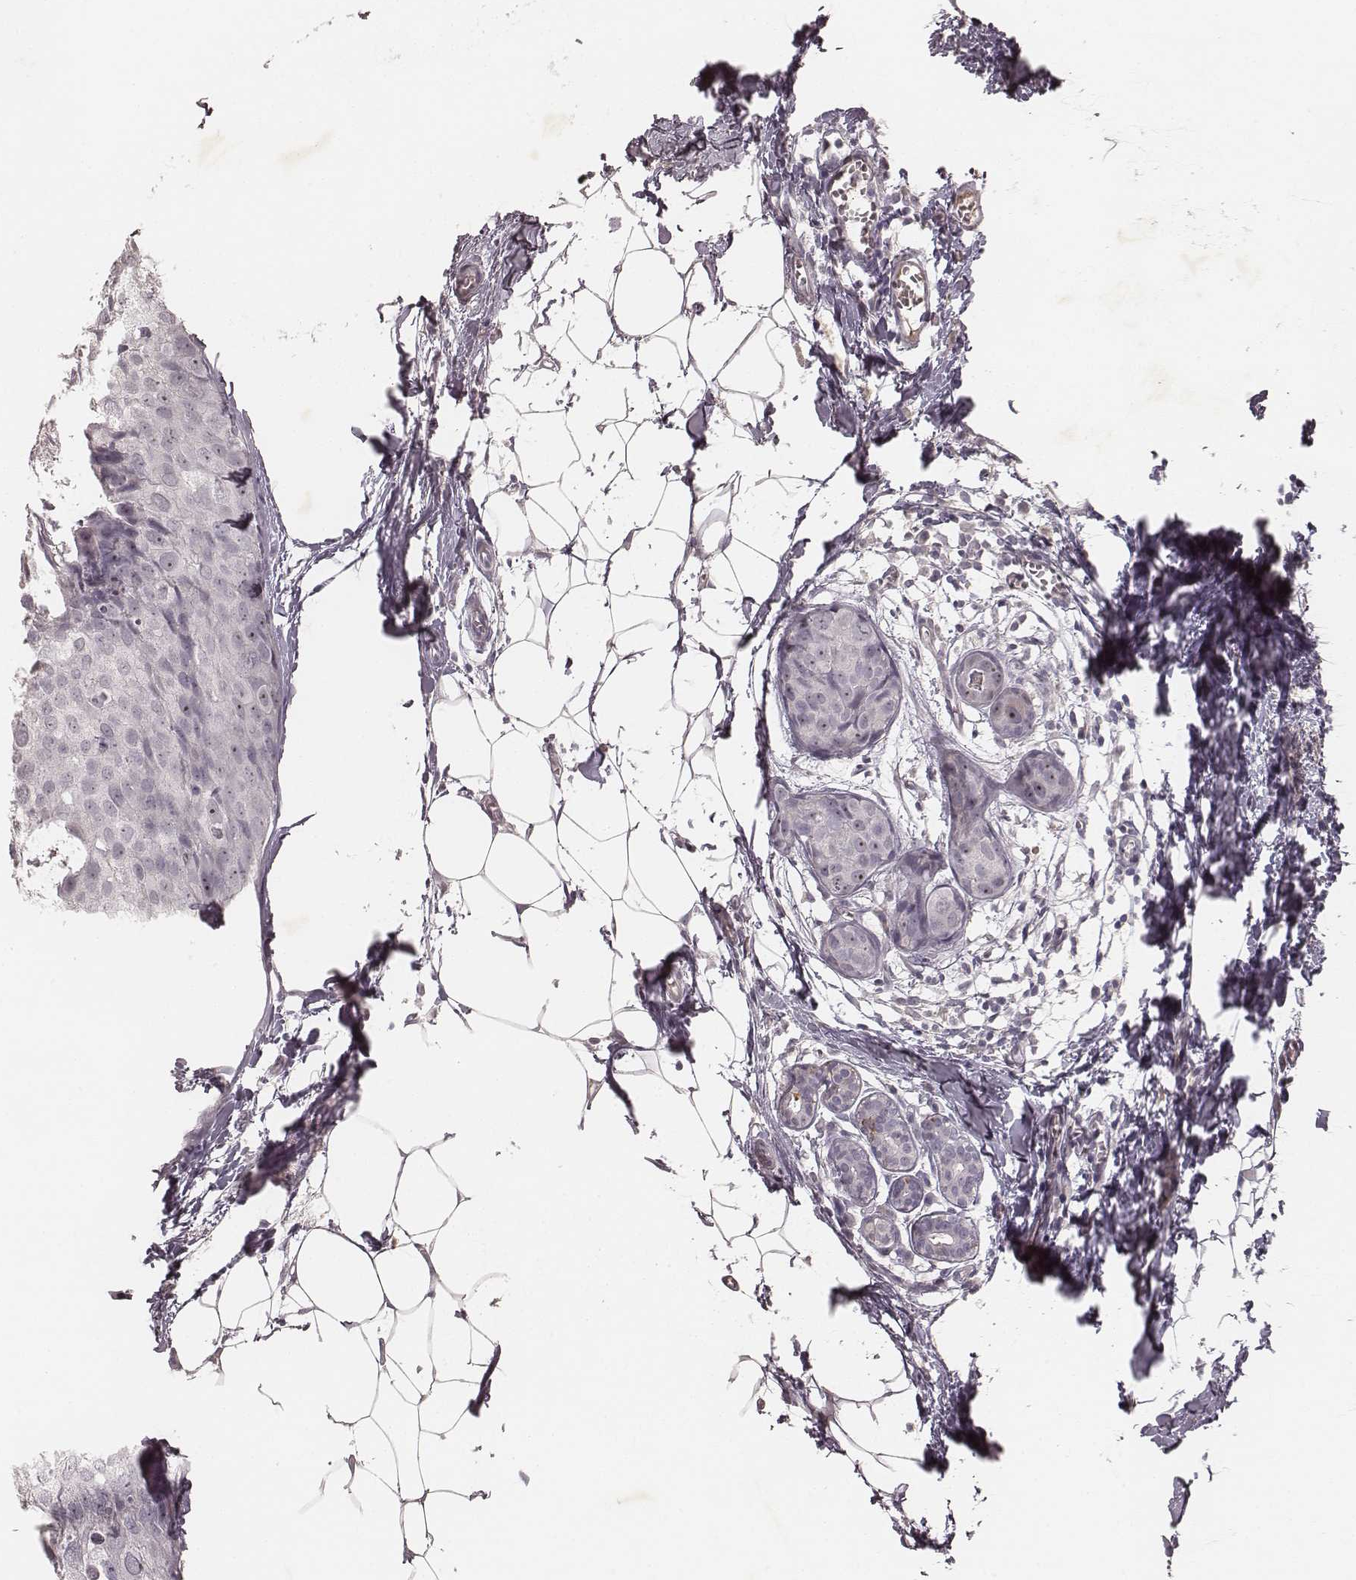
{"staining": {"intensity": "negative", "quantity": "none", "location": "none"}, "tissue": "breast cancer", "cell_type": "Tumor cells", "image_type": "cancer", "snomed": [{"axis": "morphology", "description": "Duct carcinoma"}, {"axis": "topography", "description": "Breast"}], "caption": "The histopathology image displays no staining of tumor cells in breast cancer.", "gene": "MADCAM1", "patient": {"sex": "female", "age": 38}}